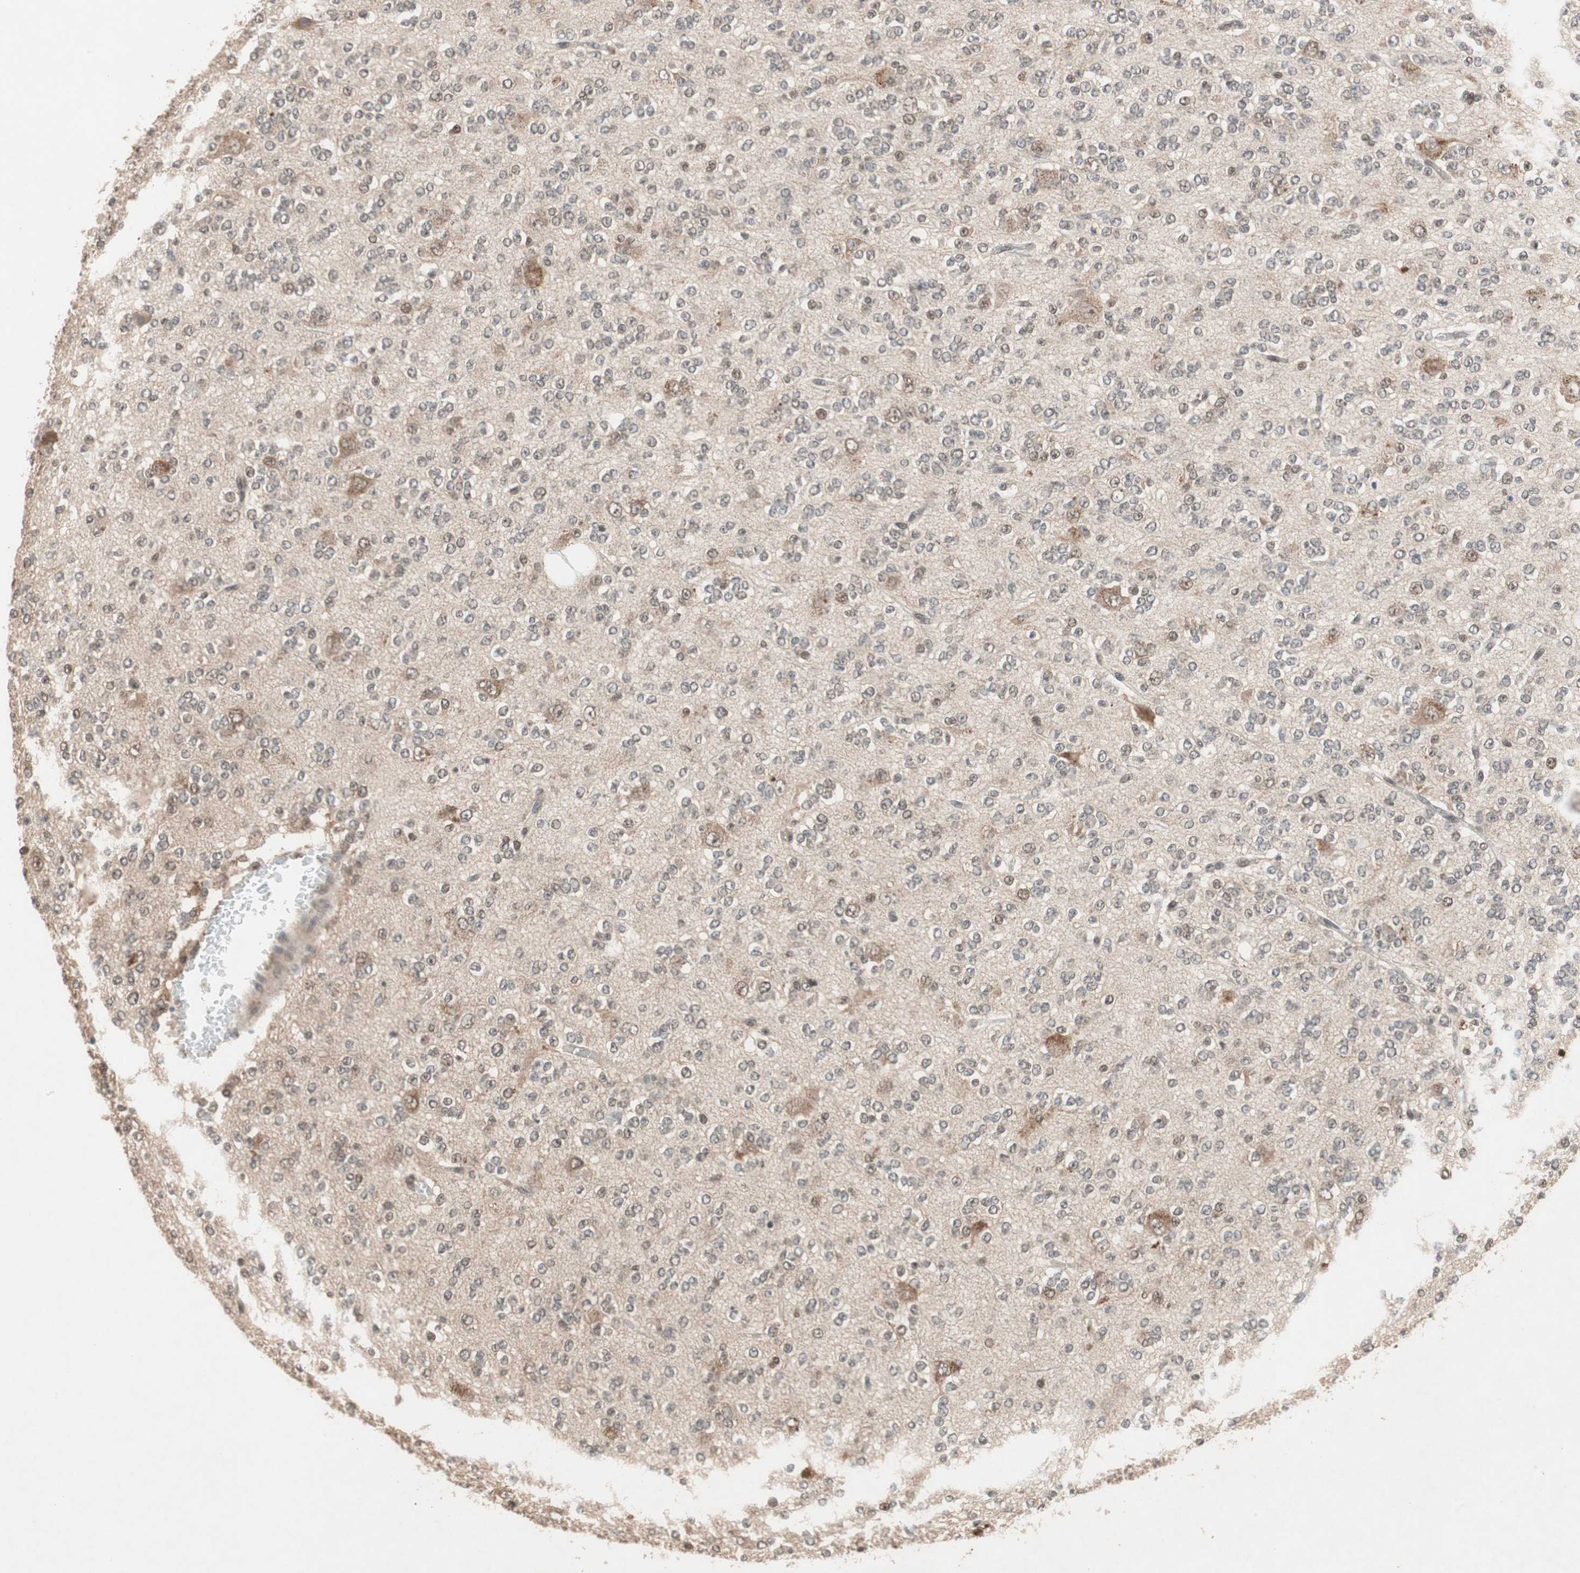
{"staining": {"intensity": "moderate", "quantity": "25%-75%", "location": "cytoplasmic/membranous,nuclear"}, "tissue": "glioma", "cell_type": "Tumor cells", "image_type": "cancer", "snomed": [{"axis": "morphology", "description": "Glioma, malignant, Low grade"}, {"axis": "topography", "description": "Brain"}], "caption": "Malignant glioma (low-grade) stained for a protein (brown) displays moderate cytoplasmic/membranous and nuclear positive positivity in approximately 25%-75% of tumor cells.", "gene": "GART", "patient": {"sex": "male", "age": 38}}